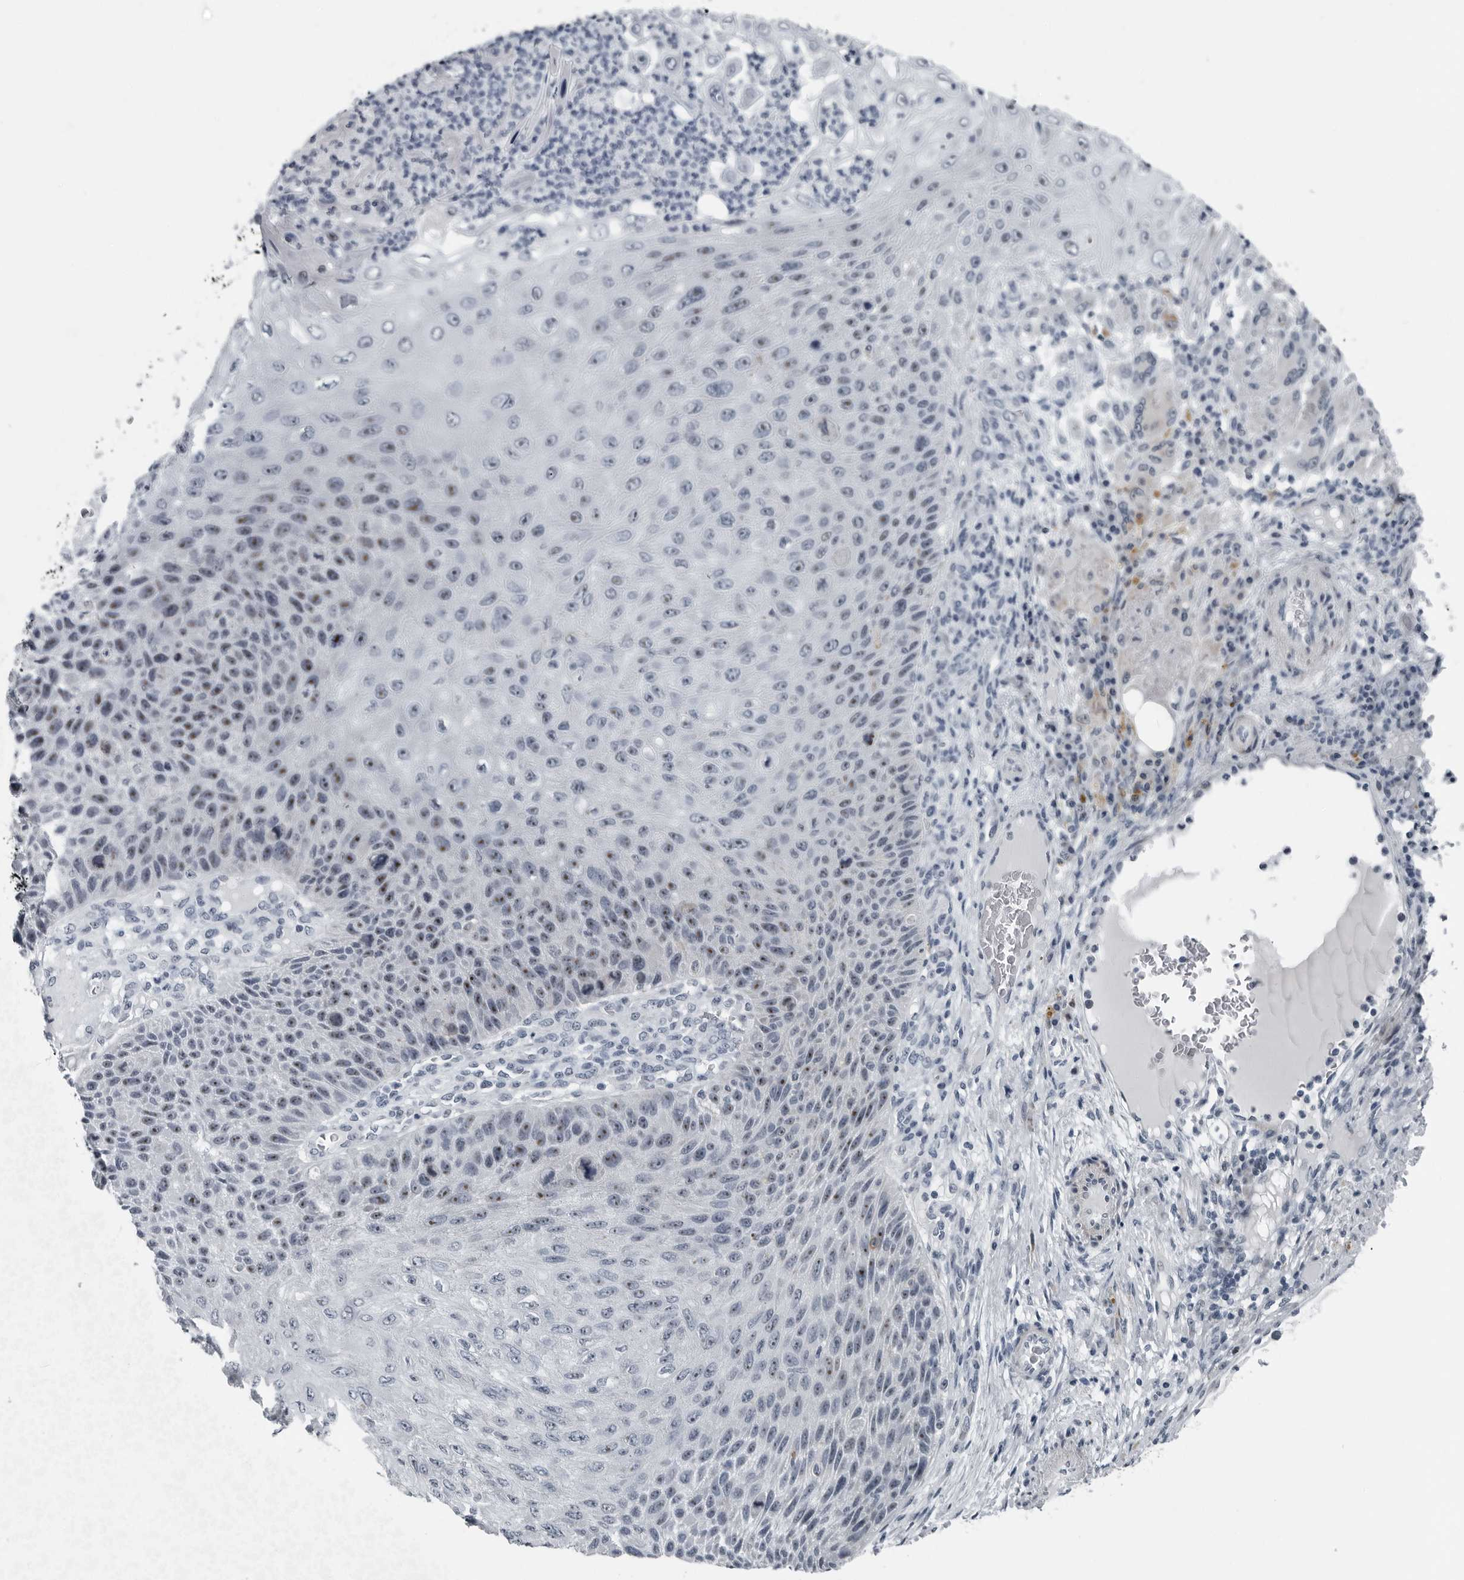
{"staining": {"intensity": "moderate", "quantity": "25%-75%", "location": "nuclear"}, "tissue": "skin cancer", "cell_type": "Tumor cells", "image_type": "cancer", "snomed": [{"axis": "morphology", "description": "Squamous cell carcinoma, NOS"}, {"axis": "topography", "description": "Skin"}], "caption": "Protein expression analysis of squamous cell carcinoma (skin) displays moderate nuclear staining in about 25%-75% of tumor cells.", "gene": "PDCD11", "patient": {"sex": "female", "age": 88}}